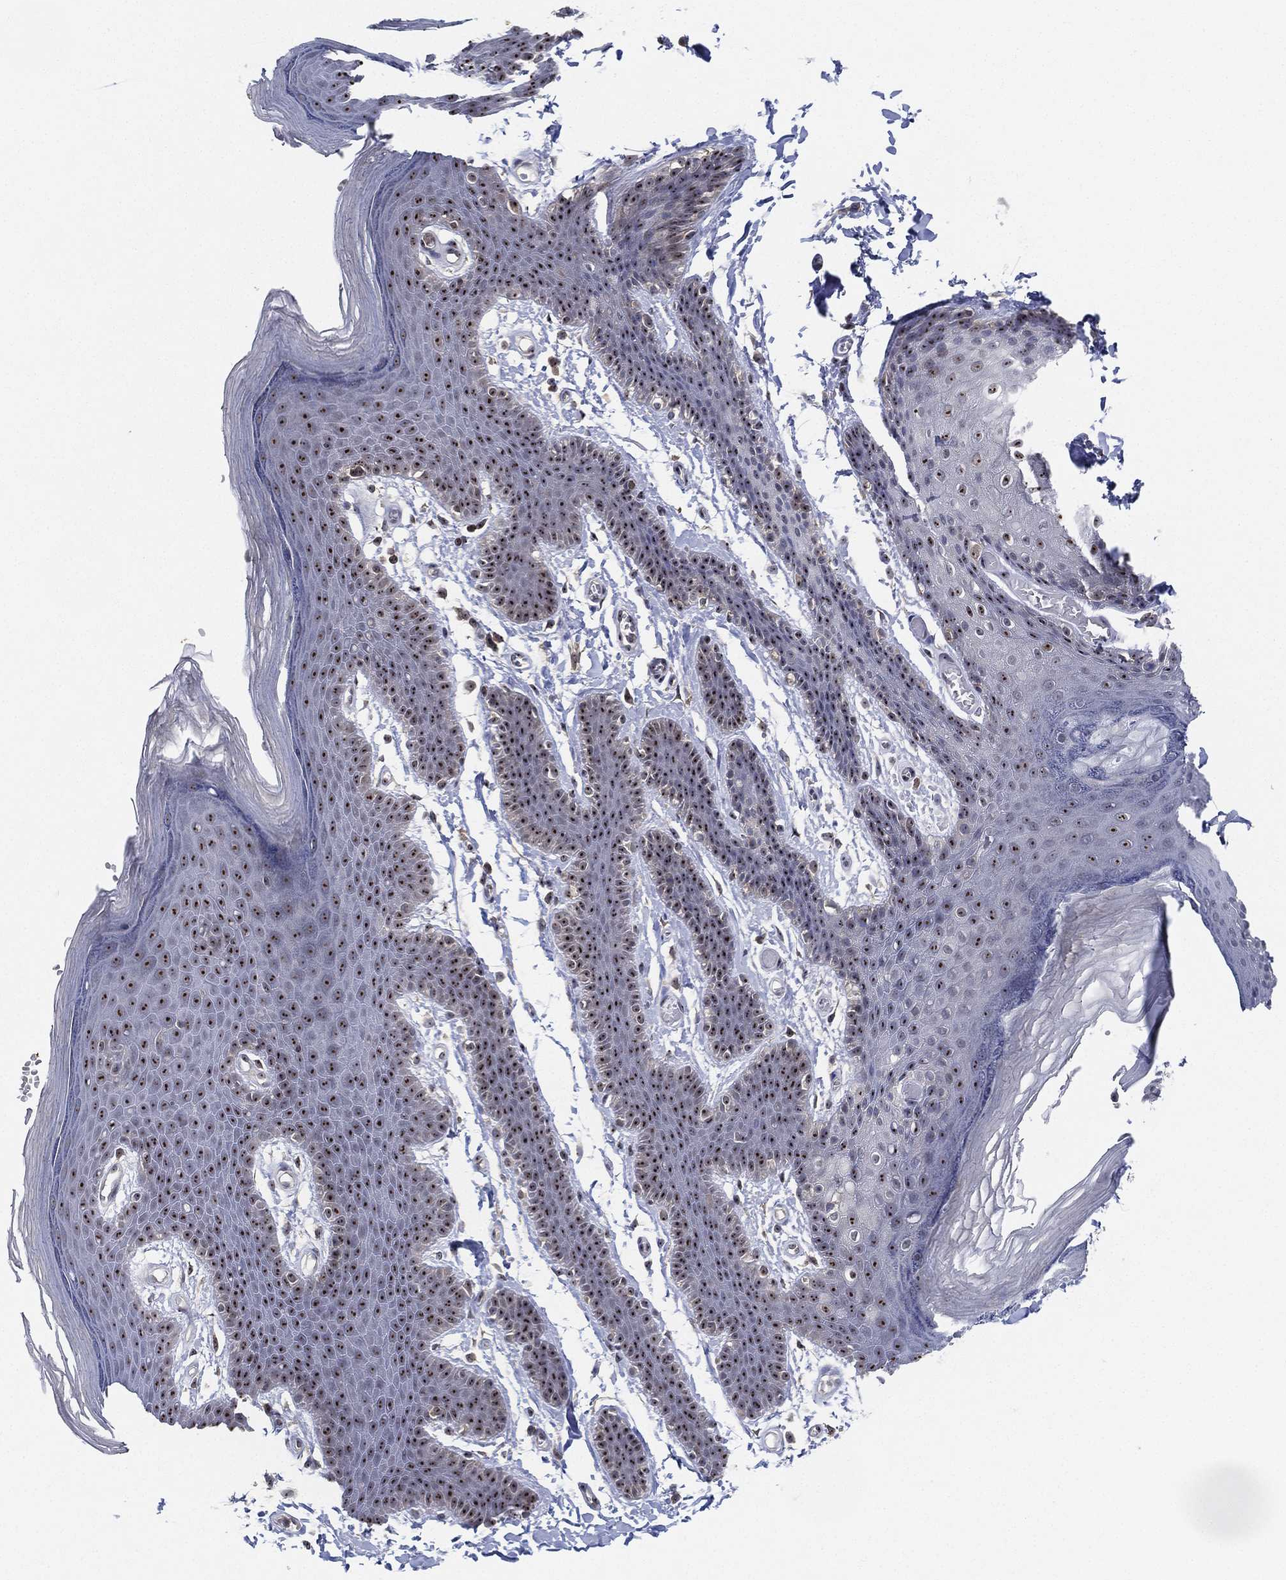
{"staining": {"intensity": "strong", "quantity": ">75%", "location": "nuclear"}, "tissue": "skin", "cell_type": "Epidermal cells", "image_type": "normal", "snomed": [{"axis": "morphology", "description": "Normal tissue, NOS"}, {"axis": "topography", "description": "Anal"}], "caption": "This image exhibits benign skin stained with immunohistochemistry (IHC) to label a protein in brown. The nuclear of epidermal cells show strong positivity for the protein. Nuclei are counter-stained blue.", "gene": "PPP1R16B", "patient": {"sex": "male", "age": 53}}